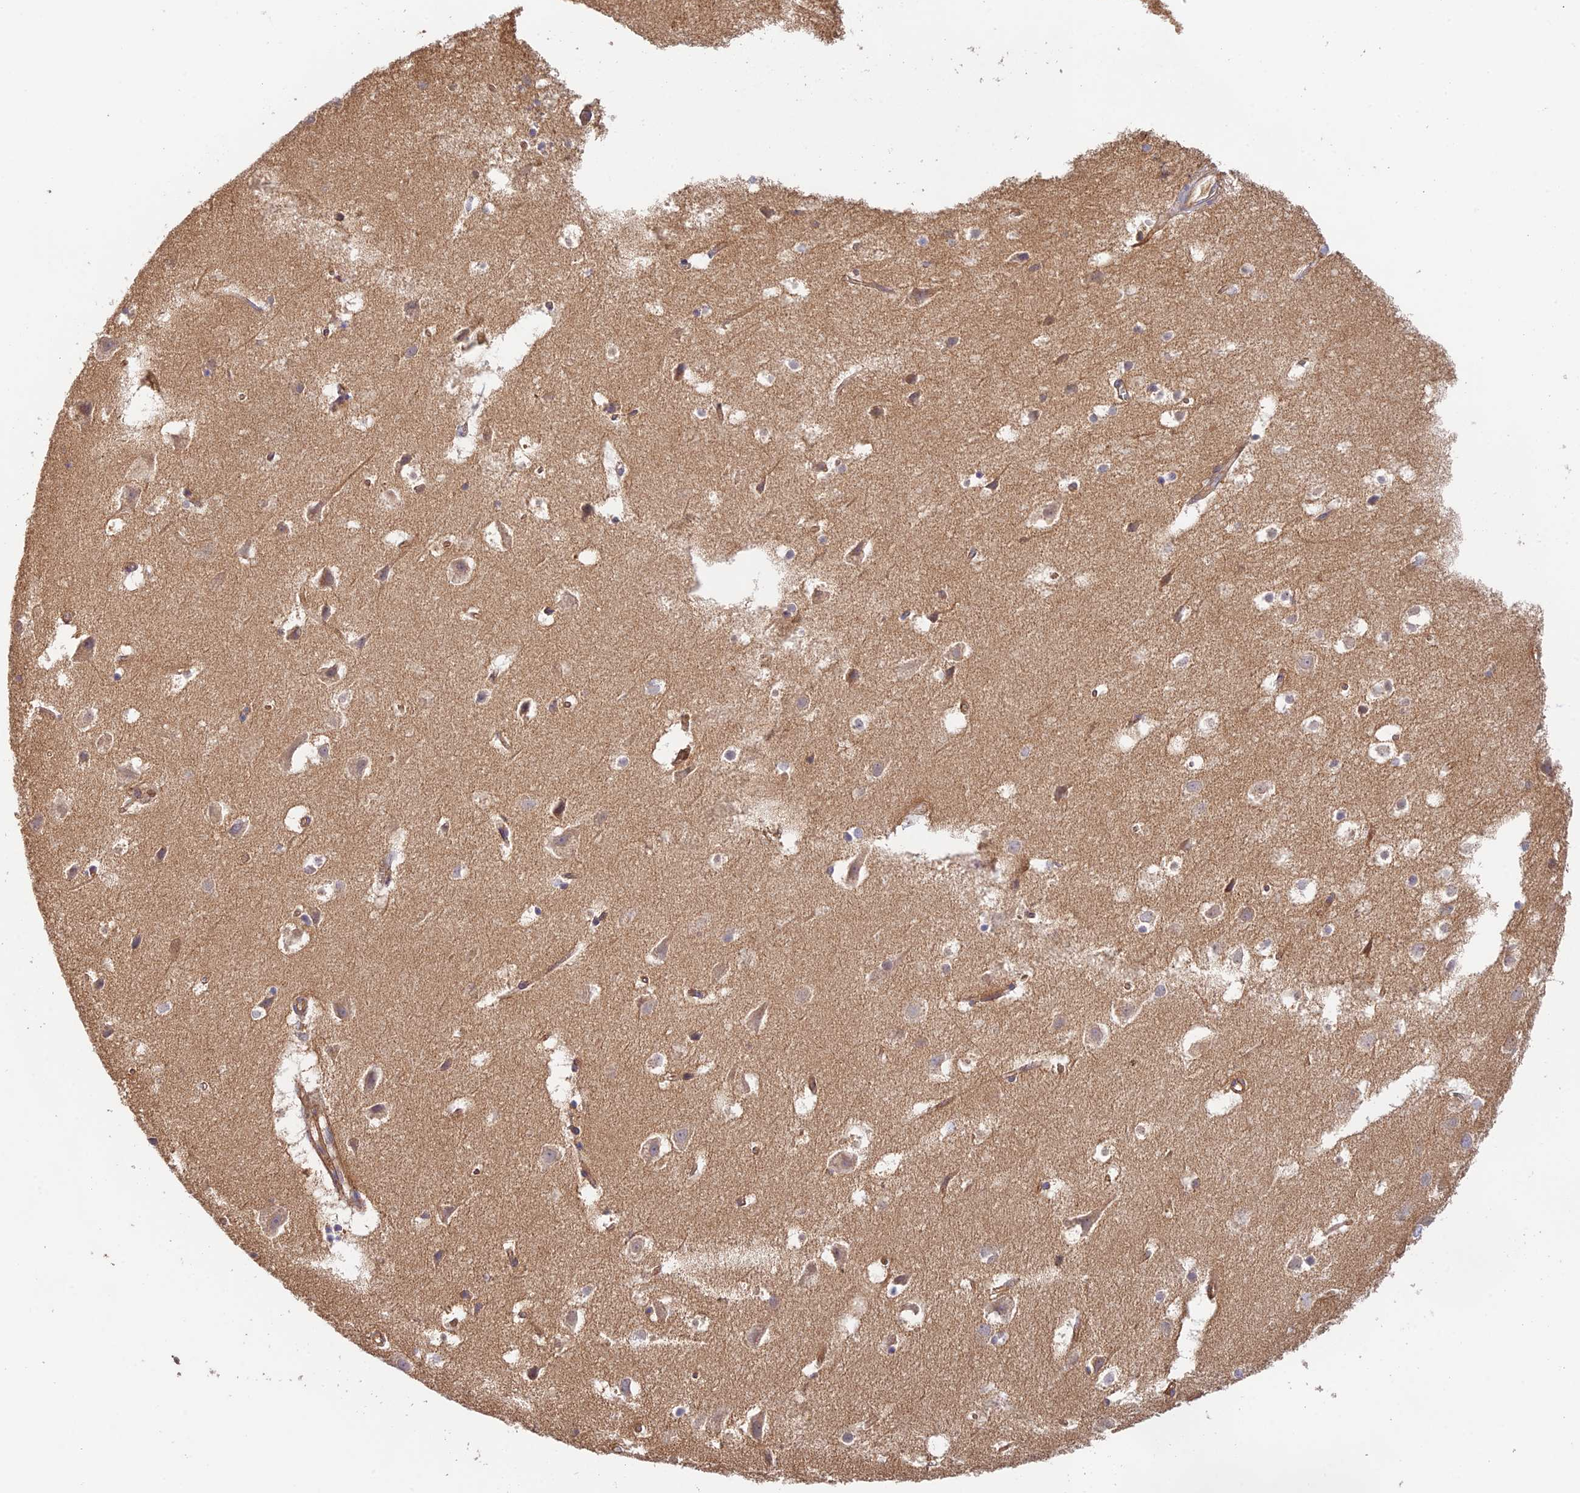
{"staining": {"intensity": "weak", "quantity": ">75%", "location": "cytoplasmic/membranous"}, "tissue": "cerebral cortex", "cell_type": "Endothelial cells", "image_type": "normal", "snomed": [{"axis": "morphology", "description": "Normal tissue, NOS"}, {"axis": "topography", "description": "Cerebral cortex"}], "caption": "Weak cytoplasmic/membranous expression is present in approximately >75% of endothelial cells in benign cerebral cortex.", "gene": "MYO9A", "patient": {"sex": "male", "age": 54}}